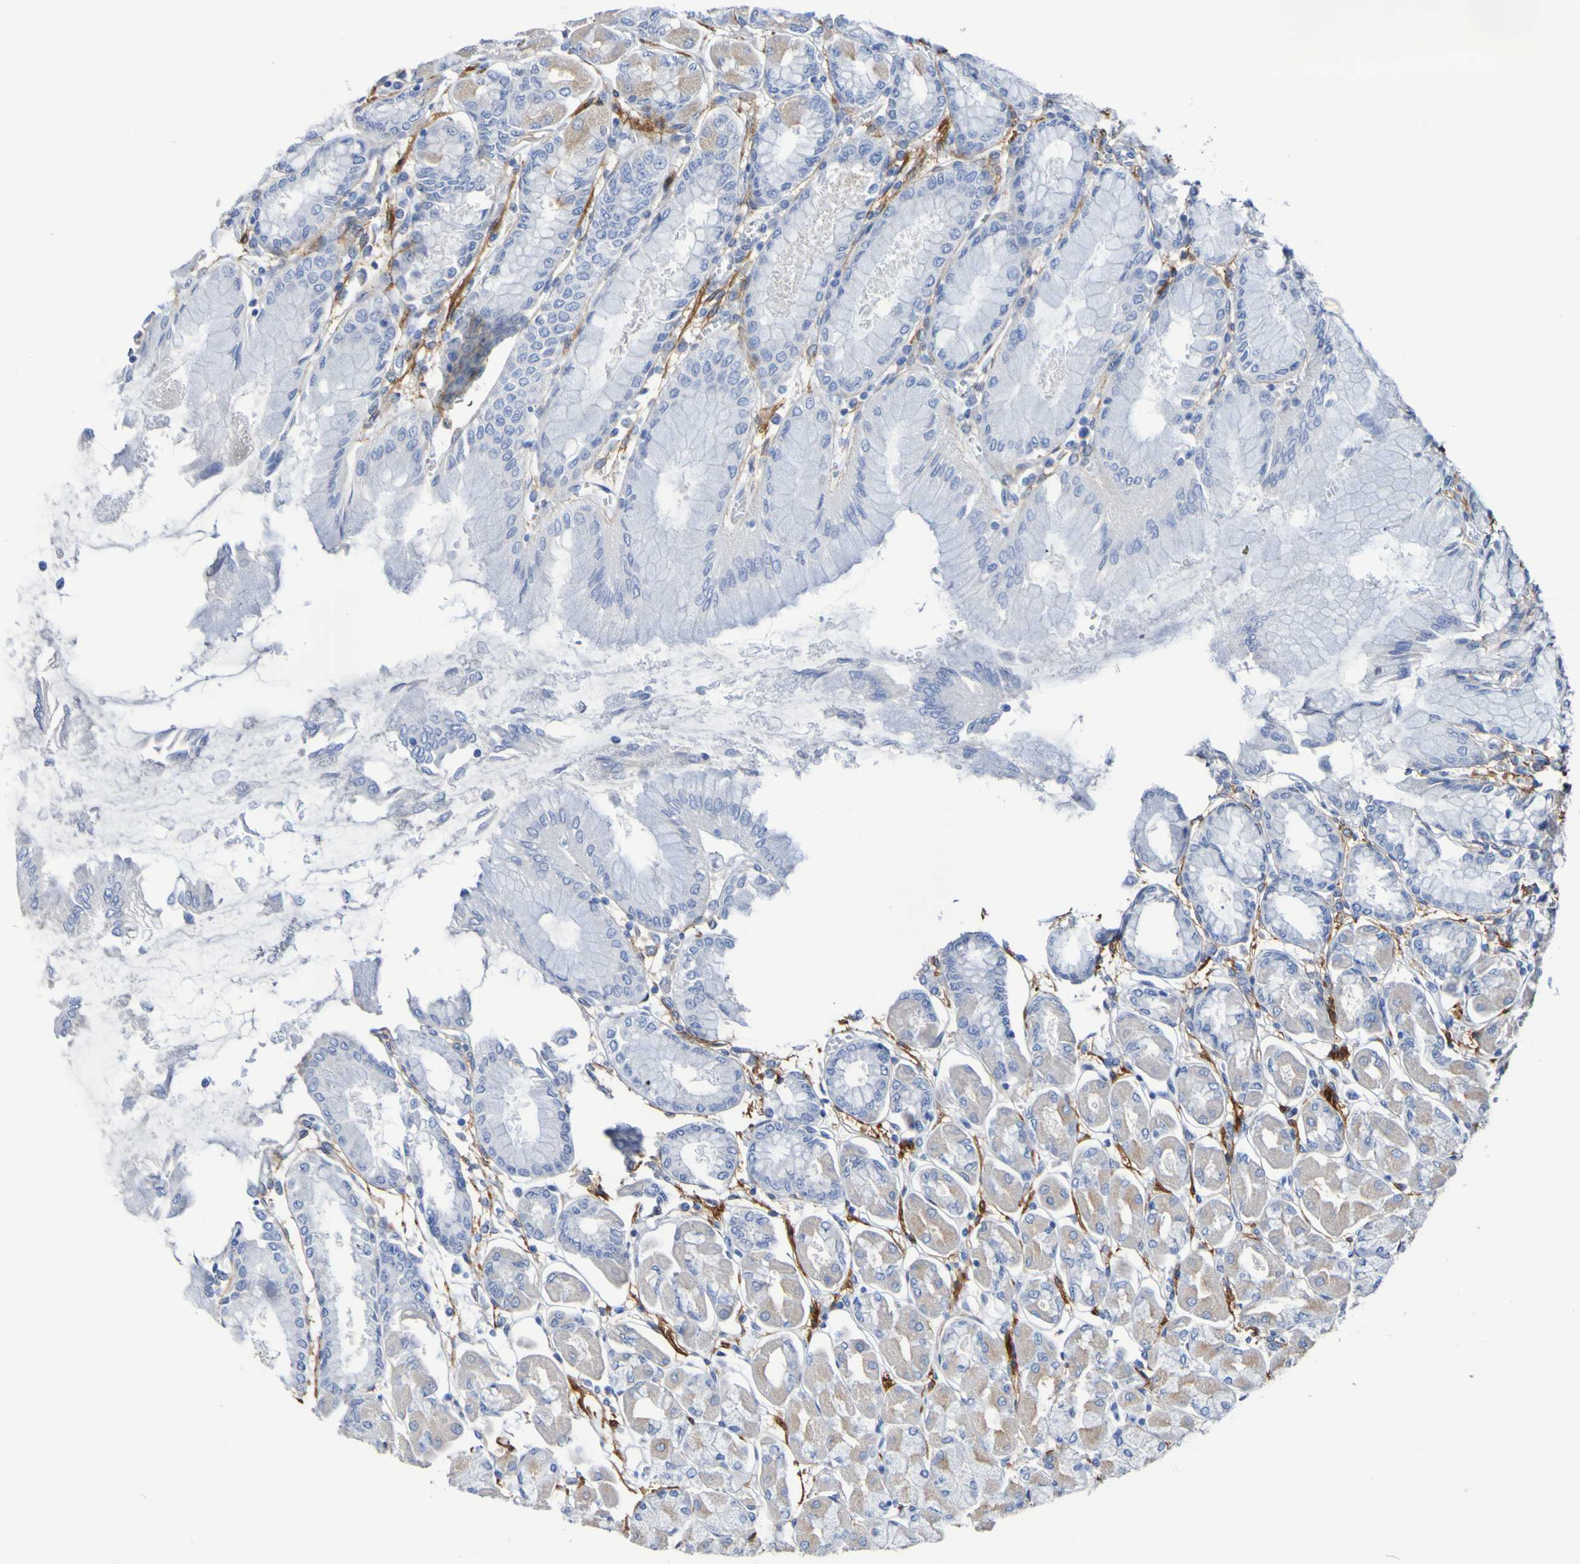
{"staining": {"intensity": "weak", "quantity": "25%-75%", "location": "cytoplasmic/membranous"}, "tissue": "stomach", "cell_type": "Glandular cells", "image_type": "normal", "snomed": [{"axis": "morphology", "description": "Normal tissue, NOS"}, {"axis": "topography", "description": "Stomach, upper"}], "caption": "Immunohistochemical staining of unremarkable stomach displays weak cytoplasmic/membranous protein positivity in approximately 25%-75% of glandular cells.", "gene": "SGCB", "patient": {"sex": "female", "age": 56}}